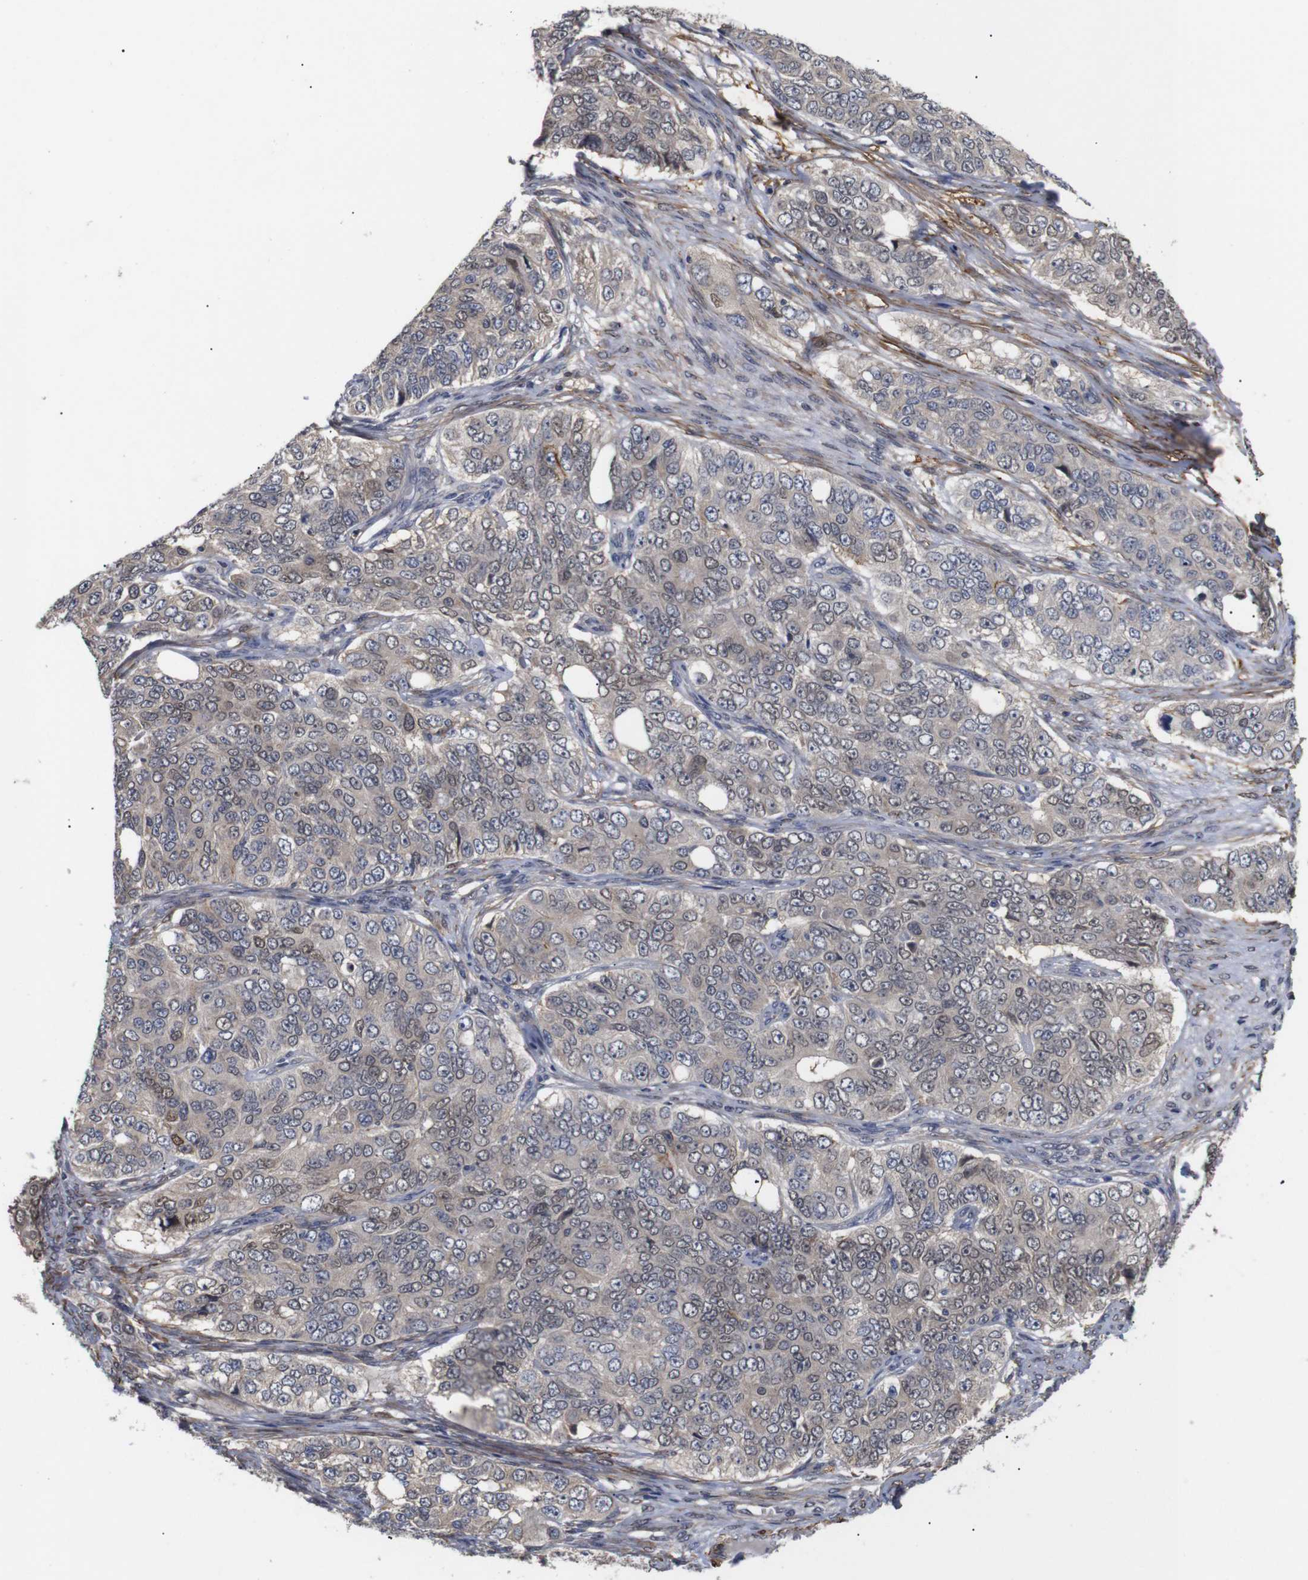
{"staining": {"intensity": "weak", "quantity": ">75%", "location": "cytoplasmic/membranous,nuclear"}, "tissue": "ovarian cancer", "cell_type": "Tumor cells", "image_type": "cancer", "snomed": [{"axis": "morphology", "description": "Carcinoma, endometroid"}, {"axis": "topography", "description": "Ovary"}], "caption": "Human endometroid carcinoma (ovarian) stained for a protein (brown) displays weak cytoplasmic/membranous and nuclear positive positivity in approximately >75% of tumor cells.", "gene": "PDLIM5", "patient": {"sex": "female", "age": 51}}